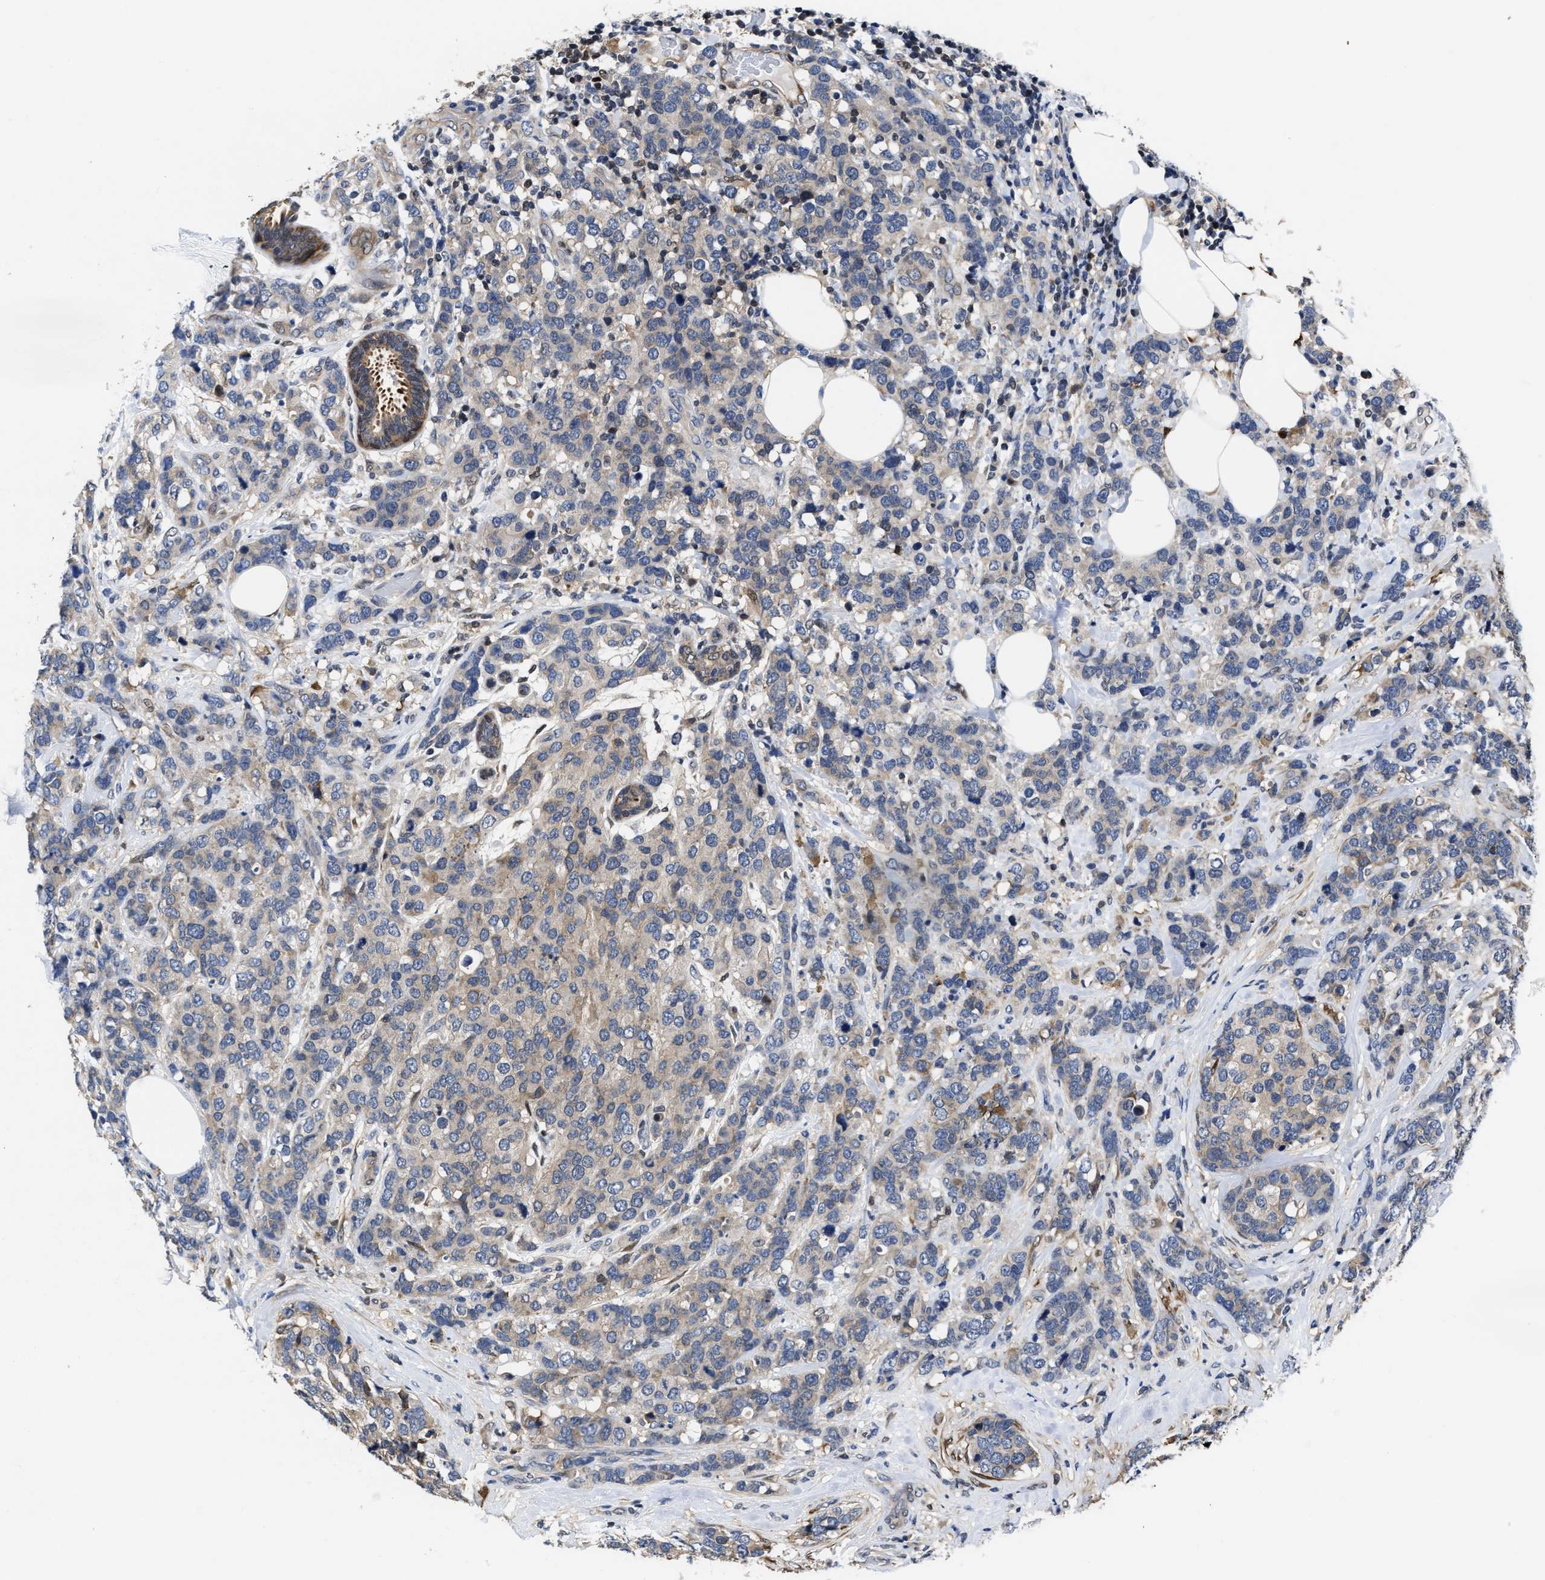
{"staining": {"intensity": "weak", "quantity": "25%-75%", "location": "cytoplasmic/membranous"}, "tissue": "breast cancer", "cell_type": "Tumor cells", "image_type": "cancer", "snomed": [{"axis": "morphology", "description": "Lobular carcinoma"}, {"axis": "topography", "description": "Breast"}], "caption": "Immunohistochemistry staining of breast lobular carcinoma, which shows low levels of weak cytoplasmic/membranous staining in about 25%-75% of tumor cells indicating weak cytoplasmic/membranous protein expression. The staining was performed using DAB (3,3'-diaminobenzidine) (brown) for protein detection and nuclei were counterstained in hematoxylin (blue).", "gene": "KIF12", "patient": {"sex": "female", "age": 59}}